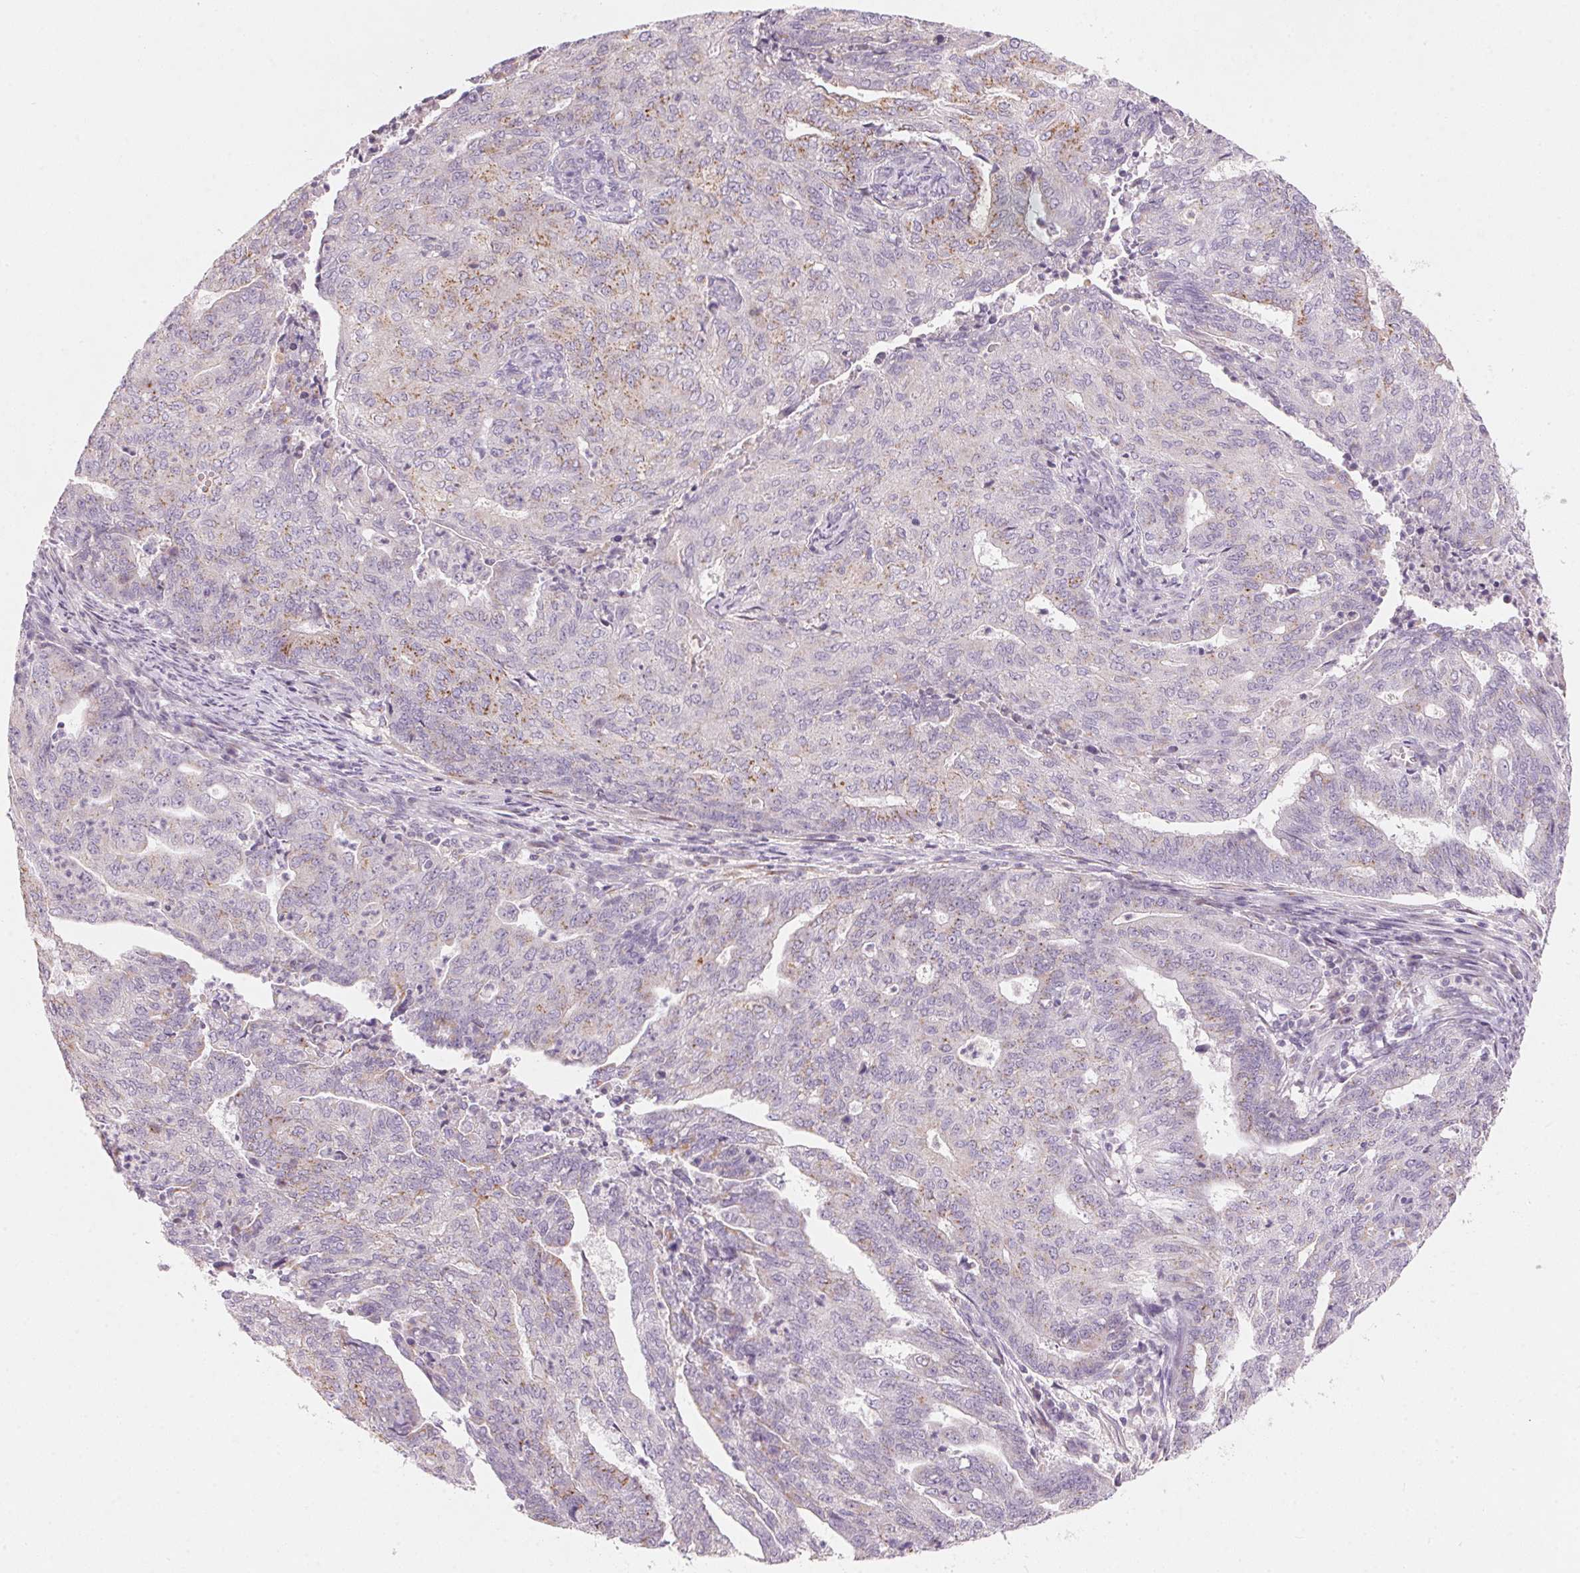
{"staining": {"intensity": "moderate", "quantity": "<25%", "location": "cytoplasmic/membranous"}, "tissue": "endometrial cancer", "cell_type": "Tumor cells", "image_type": "cancer", "snomed": [{"axis": "morphology", "description": "Adenocarcinoma, NOS"}, {"axis": "topography", "description": "Endometrium"}], "caption": "Moderate cytoplasmic/membranous positivity is present in approximately <25% of tumor cells in endometrial cancer (adenocarcinoma). (Stains: DAB in brown, nuclei in blue, Microscopy: brightfield microscopy at high magnification).", "gene": "DRAM2", "patient": {"sex": "female", "age": 82}}